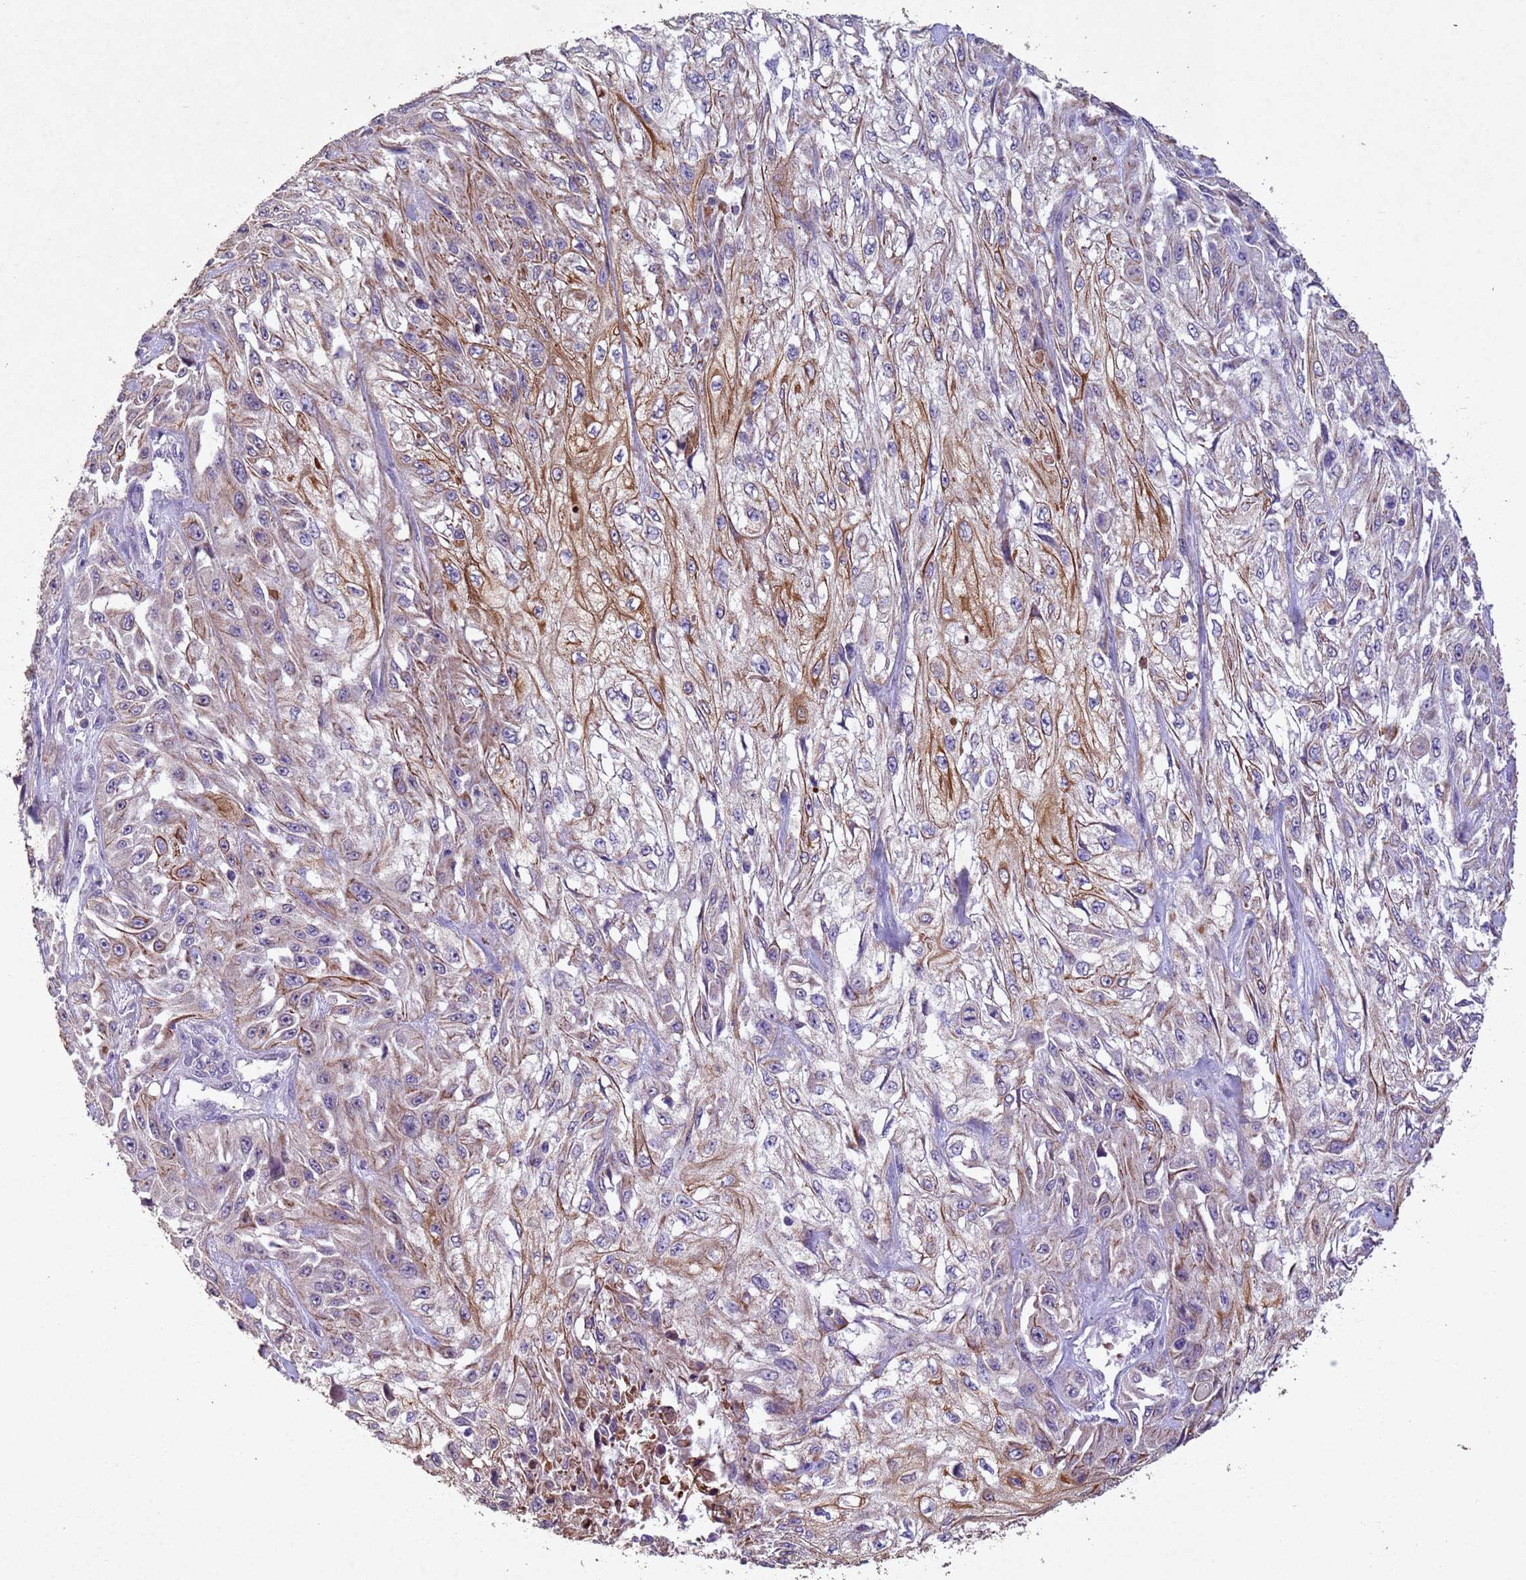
{"staining": {"intensity": "moderate", "quantity": "25%-75%", "location": "cytoplasmic/membranous"}, "tissue": "skin cancer", "cell_type": "Tumor cells", "image_type": "cancer", "snomed": [{"axis": "morphology", "description": "Squamous cell carcinoma, NOS"}, {"axis": "morphology", "description": "Squamous cell carcinoma, metastatic, NOS"}, {"axis": "topography", "description": "Skin"}, {"axis": "topography", "description": "Lymph node"}], "caption": "Approximately 25%-75% of tumor cells in metastatic squamous cell carcinoma (skin) display moderate cytoplasmic/membranous protein expression as visualized by brown immunohistochemical staining.", "gene": "NLRP11", "patient": {"sex": "male", "age": 75}}